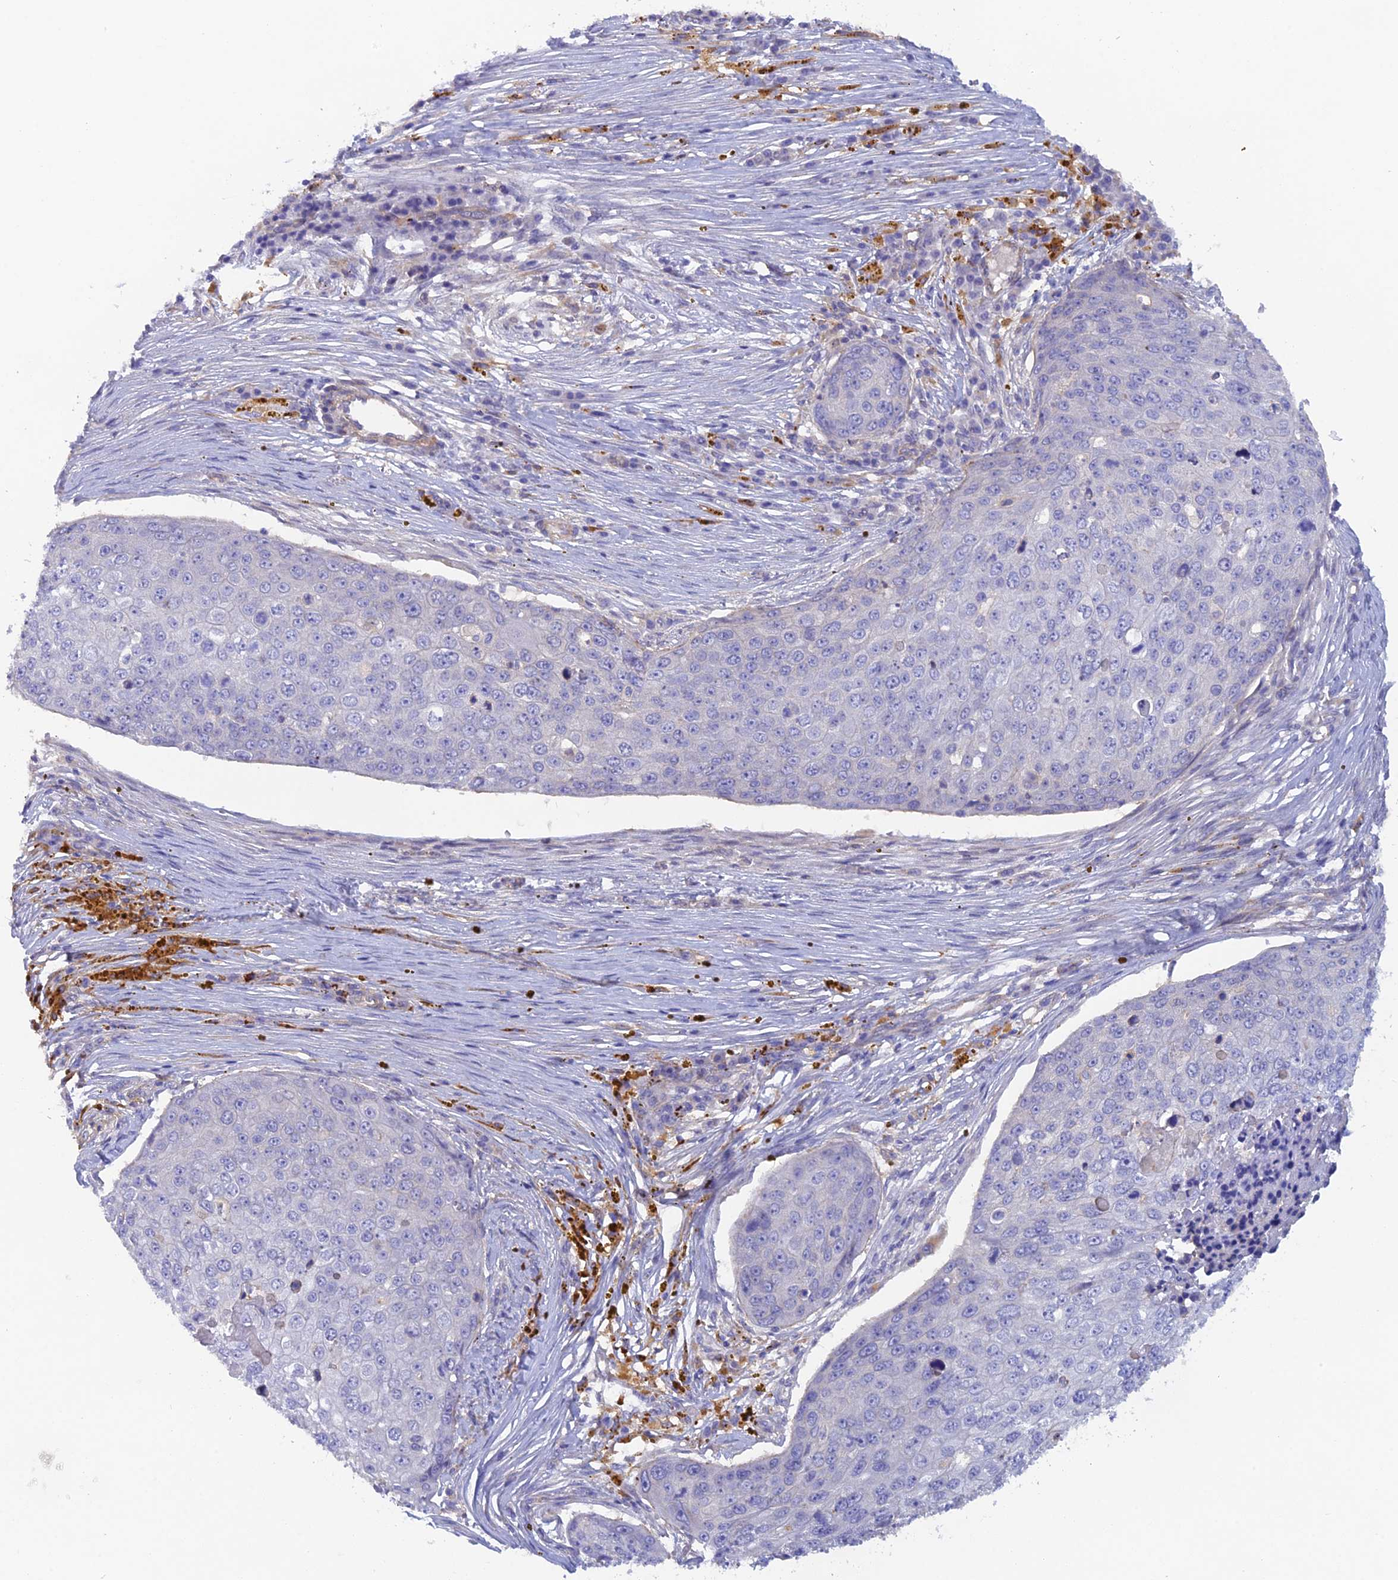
{"staining": {"intensity": "negative", "quantity": "none", "location": "none"}, "tissue": "skin cancer", "cell_type": "Tumor cells", "image_type": "cancer", "snomed": [{"axis": "morphology", "description": "Squamous cell carcinoma, NOS"}, {"axis": "topography", "description": "Skin"}], "caption": "Immunohistochemistry photomicrograph of skin cancer stained for a protein (brown), which shows no positivity in tumor cells.", "gene": "FZR1", "patient": {"sex": "male", "age": 71}}